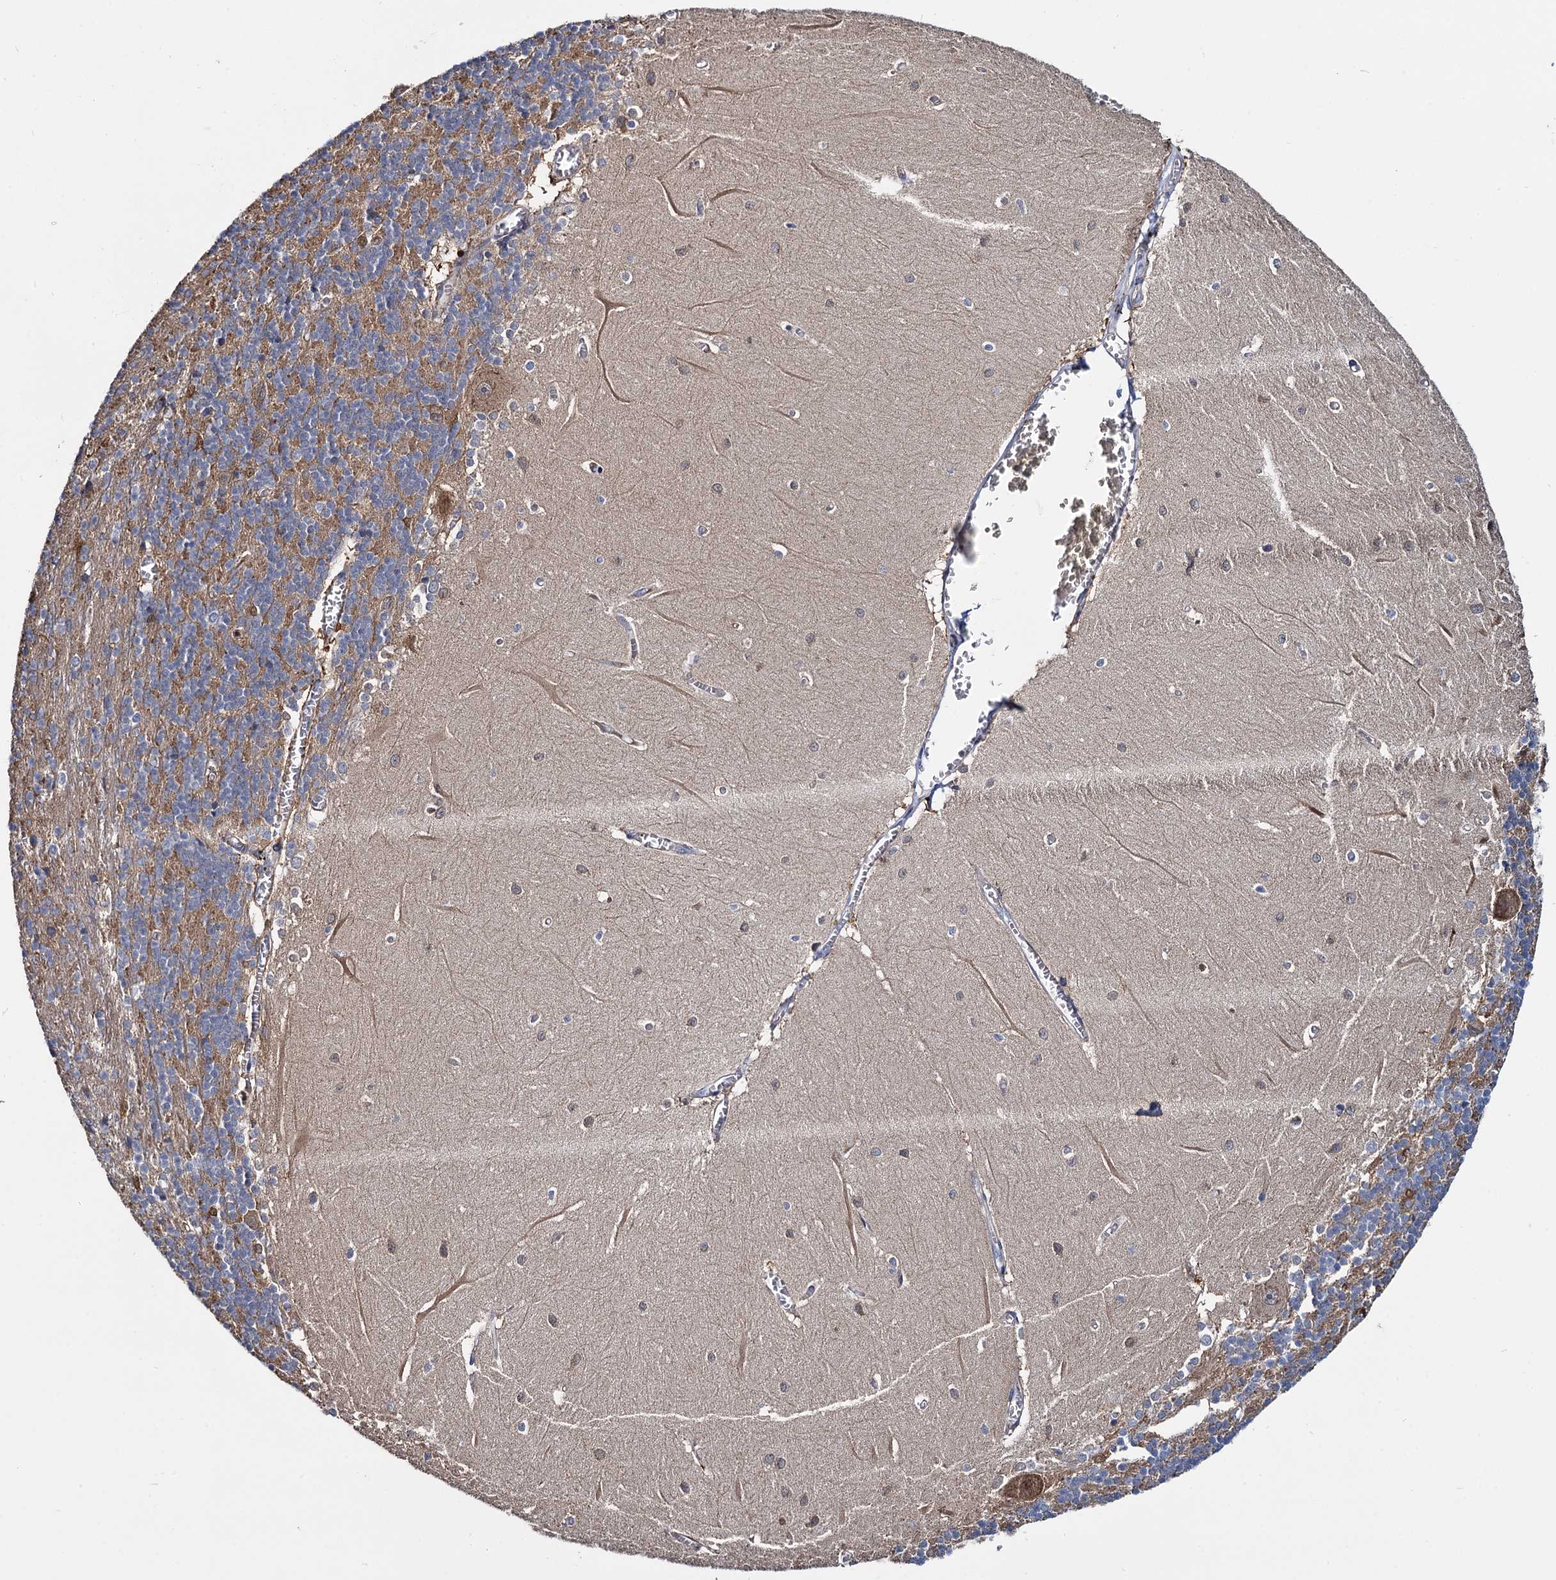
{"staining": {"intensity": "weak", "quantity": ">75%", "location": "cytoplasmic/membranous"}, "tissue": "cerebellum", "cell_type": "Cells in granular layer", "image_type": "normal", "snomed": [{"axis": "morphology", "description": "Normal tissue, NOS"}, {"axis": "topography", "description": "Cerebellum"}], "caption": "The immunohistochemical stain labels weak cytoplasmic/membranous expression in cells in granular layer of benign cerebellum.", "gene": "CEP192", "patient": {"sex": "male", "age": 37}}